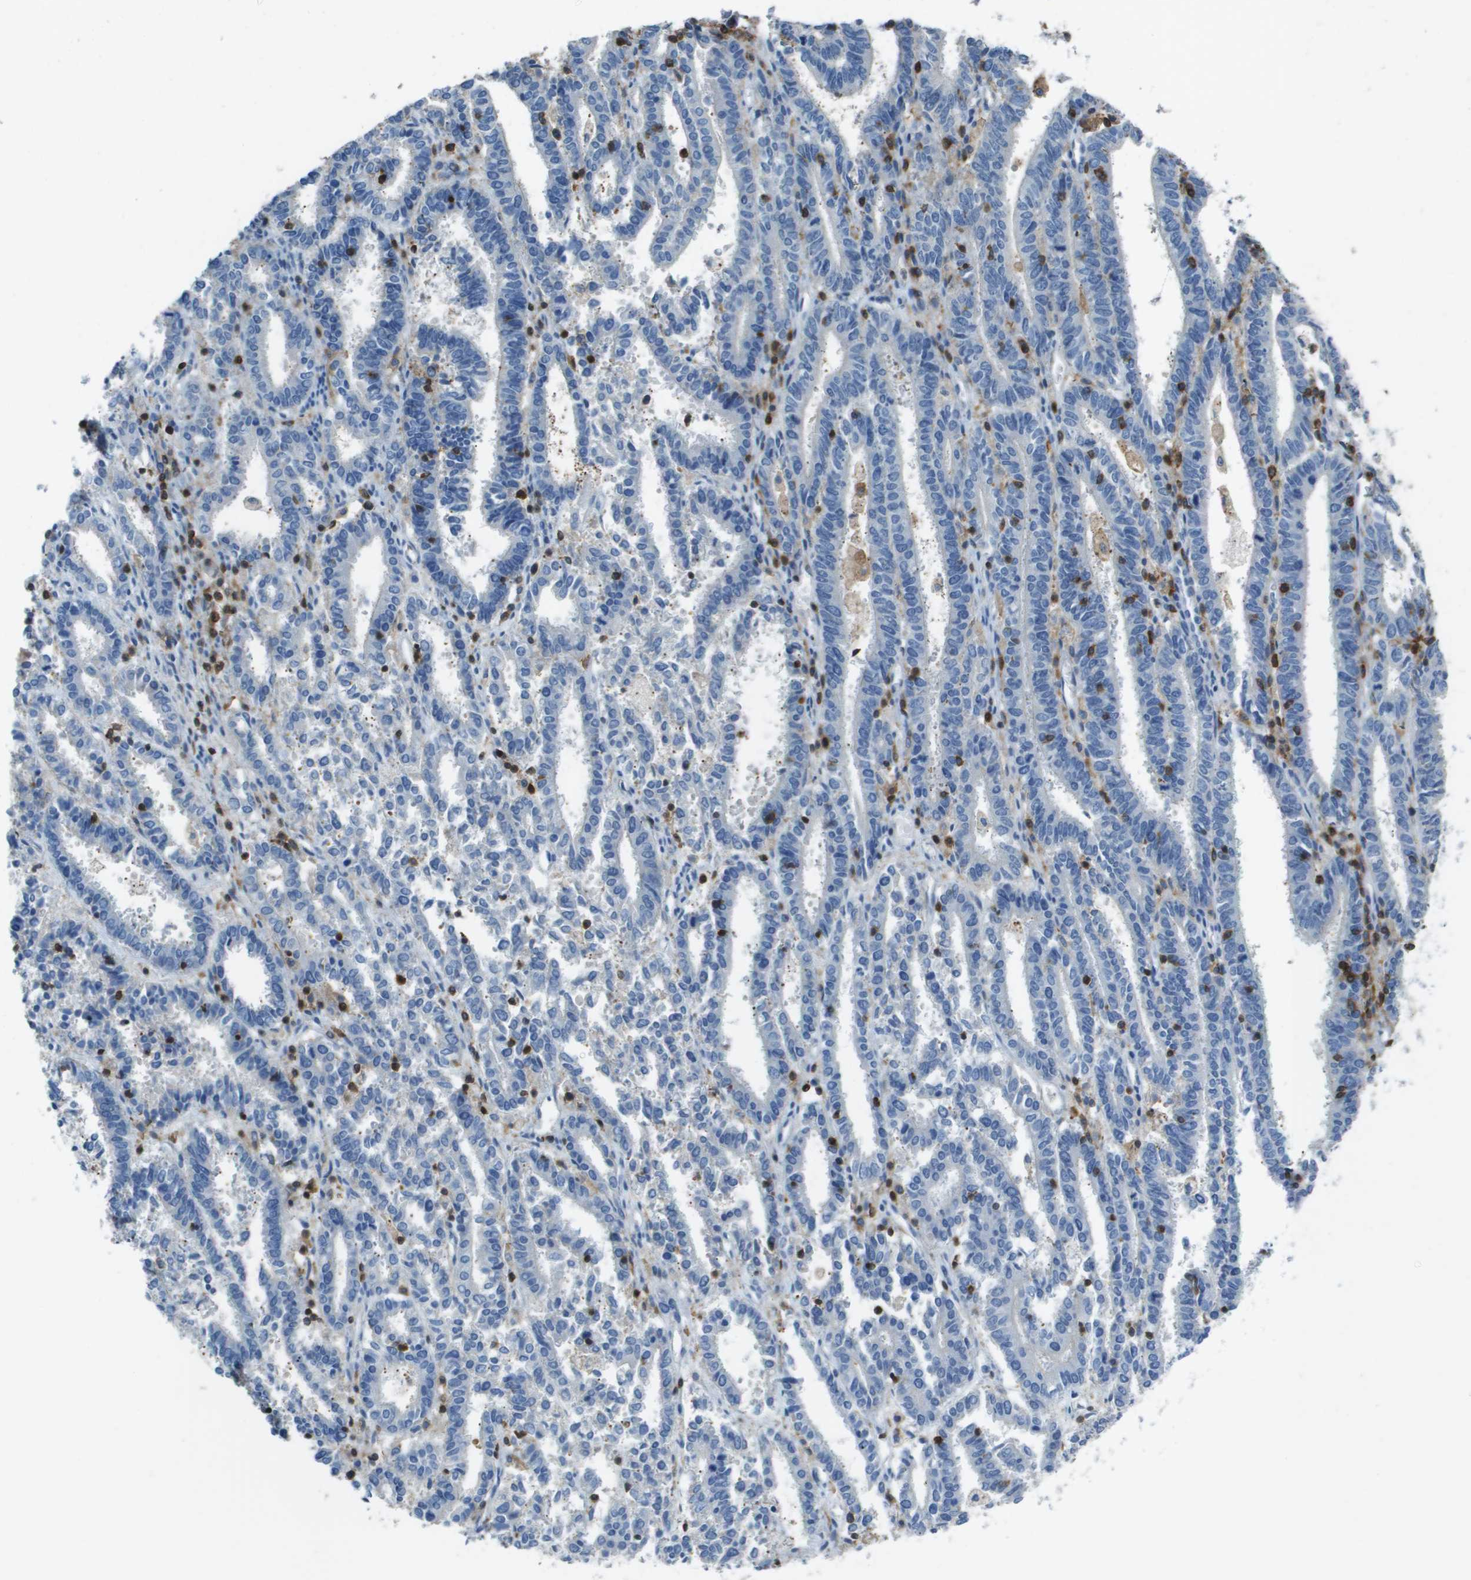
{"staining": {"intensity": "negative", "quantity": "none", "location": "none"}, "tissue": "endometrial cancer", "cell_type": "Tumor cells", "image_type": "cancer", "snomed": [{"axis": "morphology", "description": "Adenocarcinoma, NOS"}, {"axis": "topography", "description": "Uterus"}], "caption": "The photomicrograph displays no staining of tumor cells in endometrial cancer. (Immunohistochemistry (ihc), brightfield microscopy, high magnification).", "gene": "APBB1IP", "patient": {"sex": "female", "age": 83}}